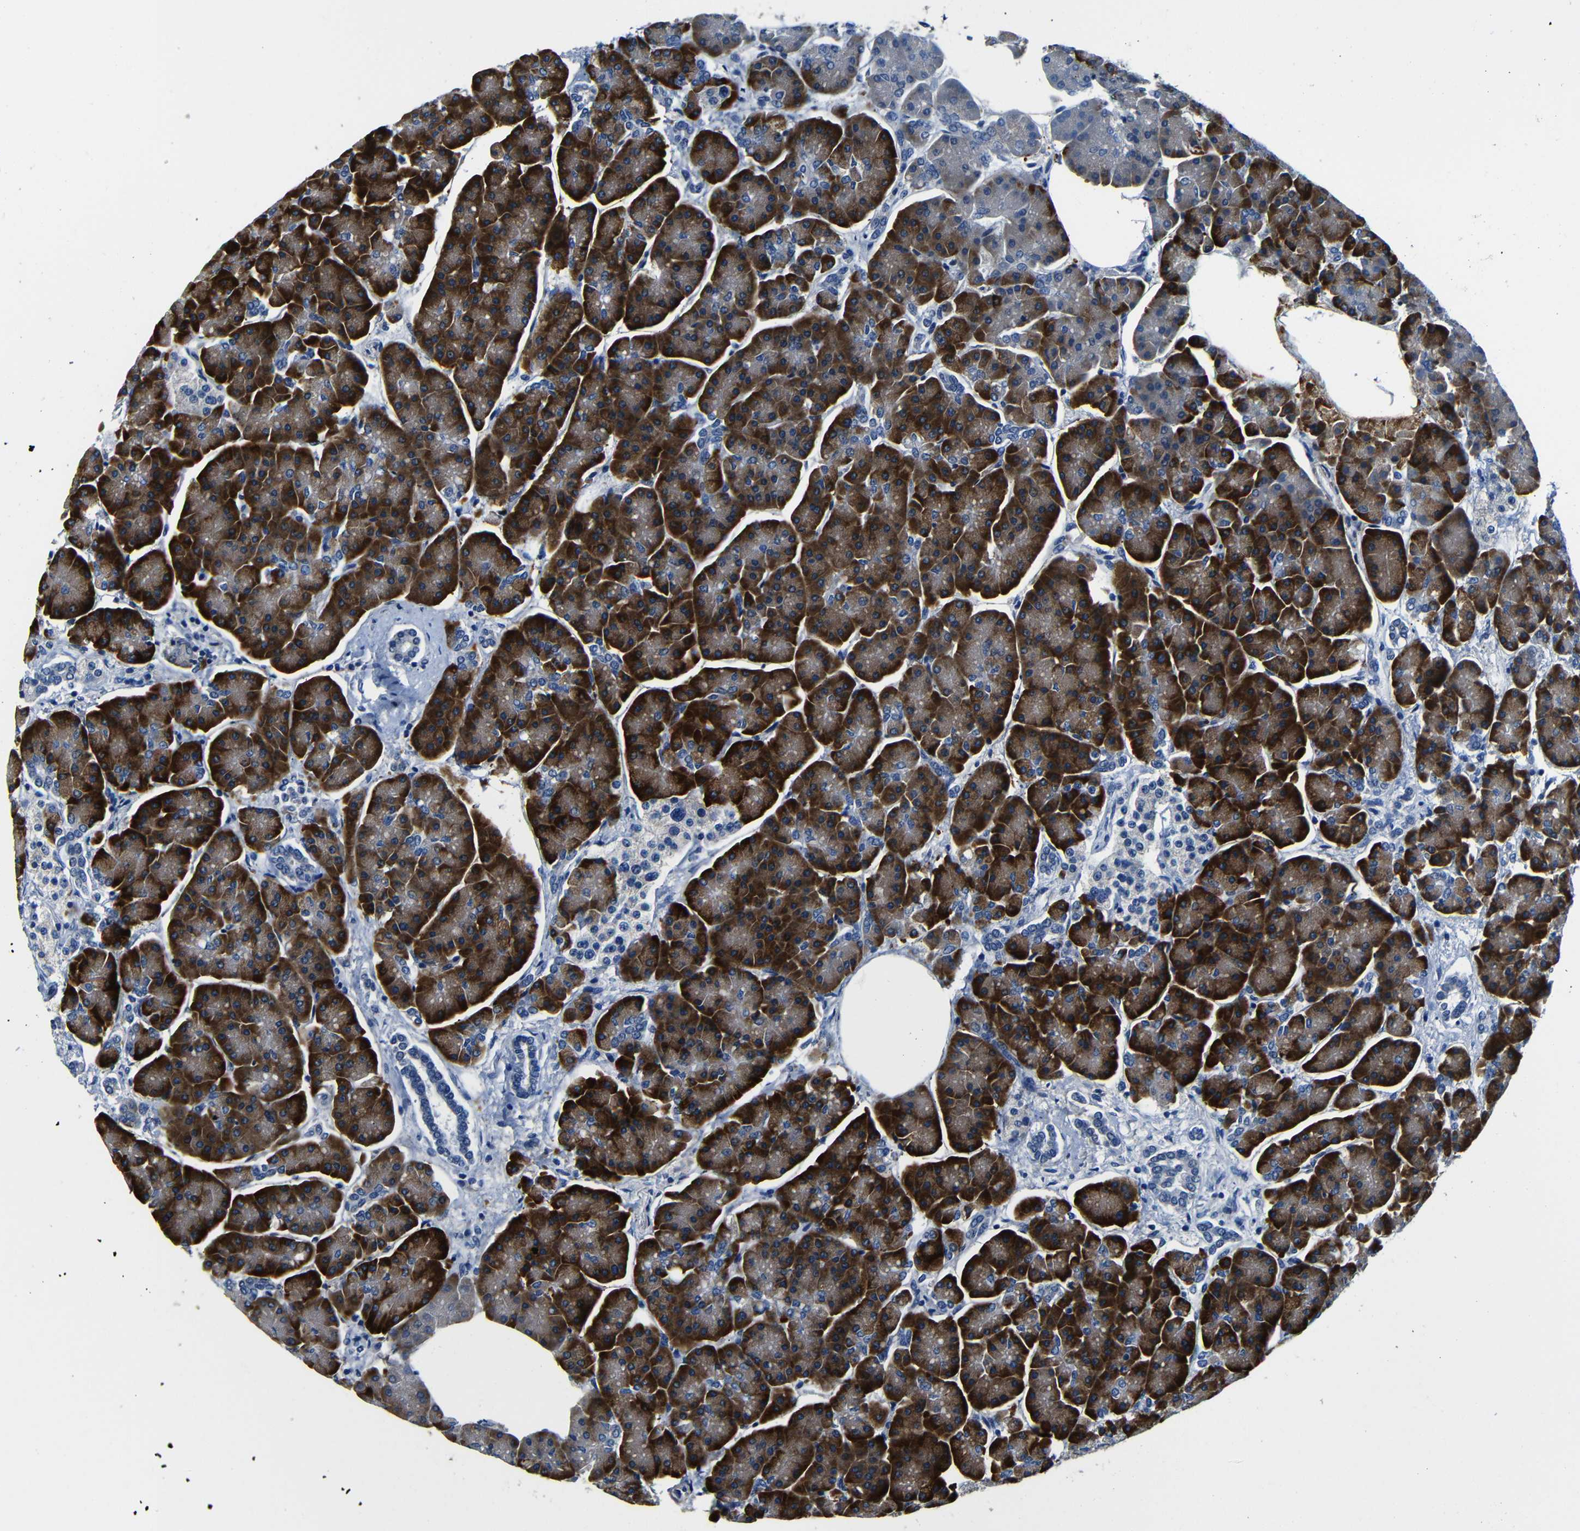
{"staining": {"intensity": "strong", "quantity": ">75%", "location": "cytoplasmic/membranous"}, "tissue": "pancreas", "cell_type": "Exocrine glandular cells", "image_type": "normal", "snomed": [{"axis": "morphology", "description": "Normal tissue, NOS"}, {"axis": "topography", "description": "Pancreas"}], "caption": "Immunohistochemical staining of benign human pancreas exhibits strong cytoplasmic/membranous protein positivity in about >75% of exocrine glandular cells. (Stains: DAB (3,3'-diaminobenzidine) in brown, nuclei in blue, Microscopy: brightfield microscopy at high magnification).", "gene": "TNFAIP1", "patient": {"sex": "female", "age": 70}}